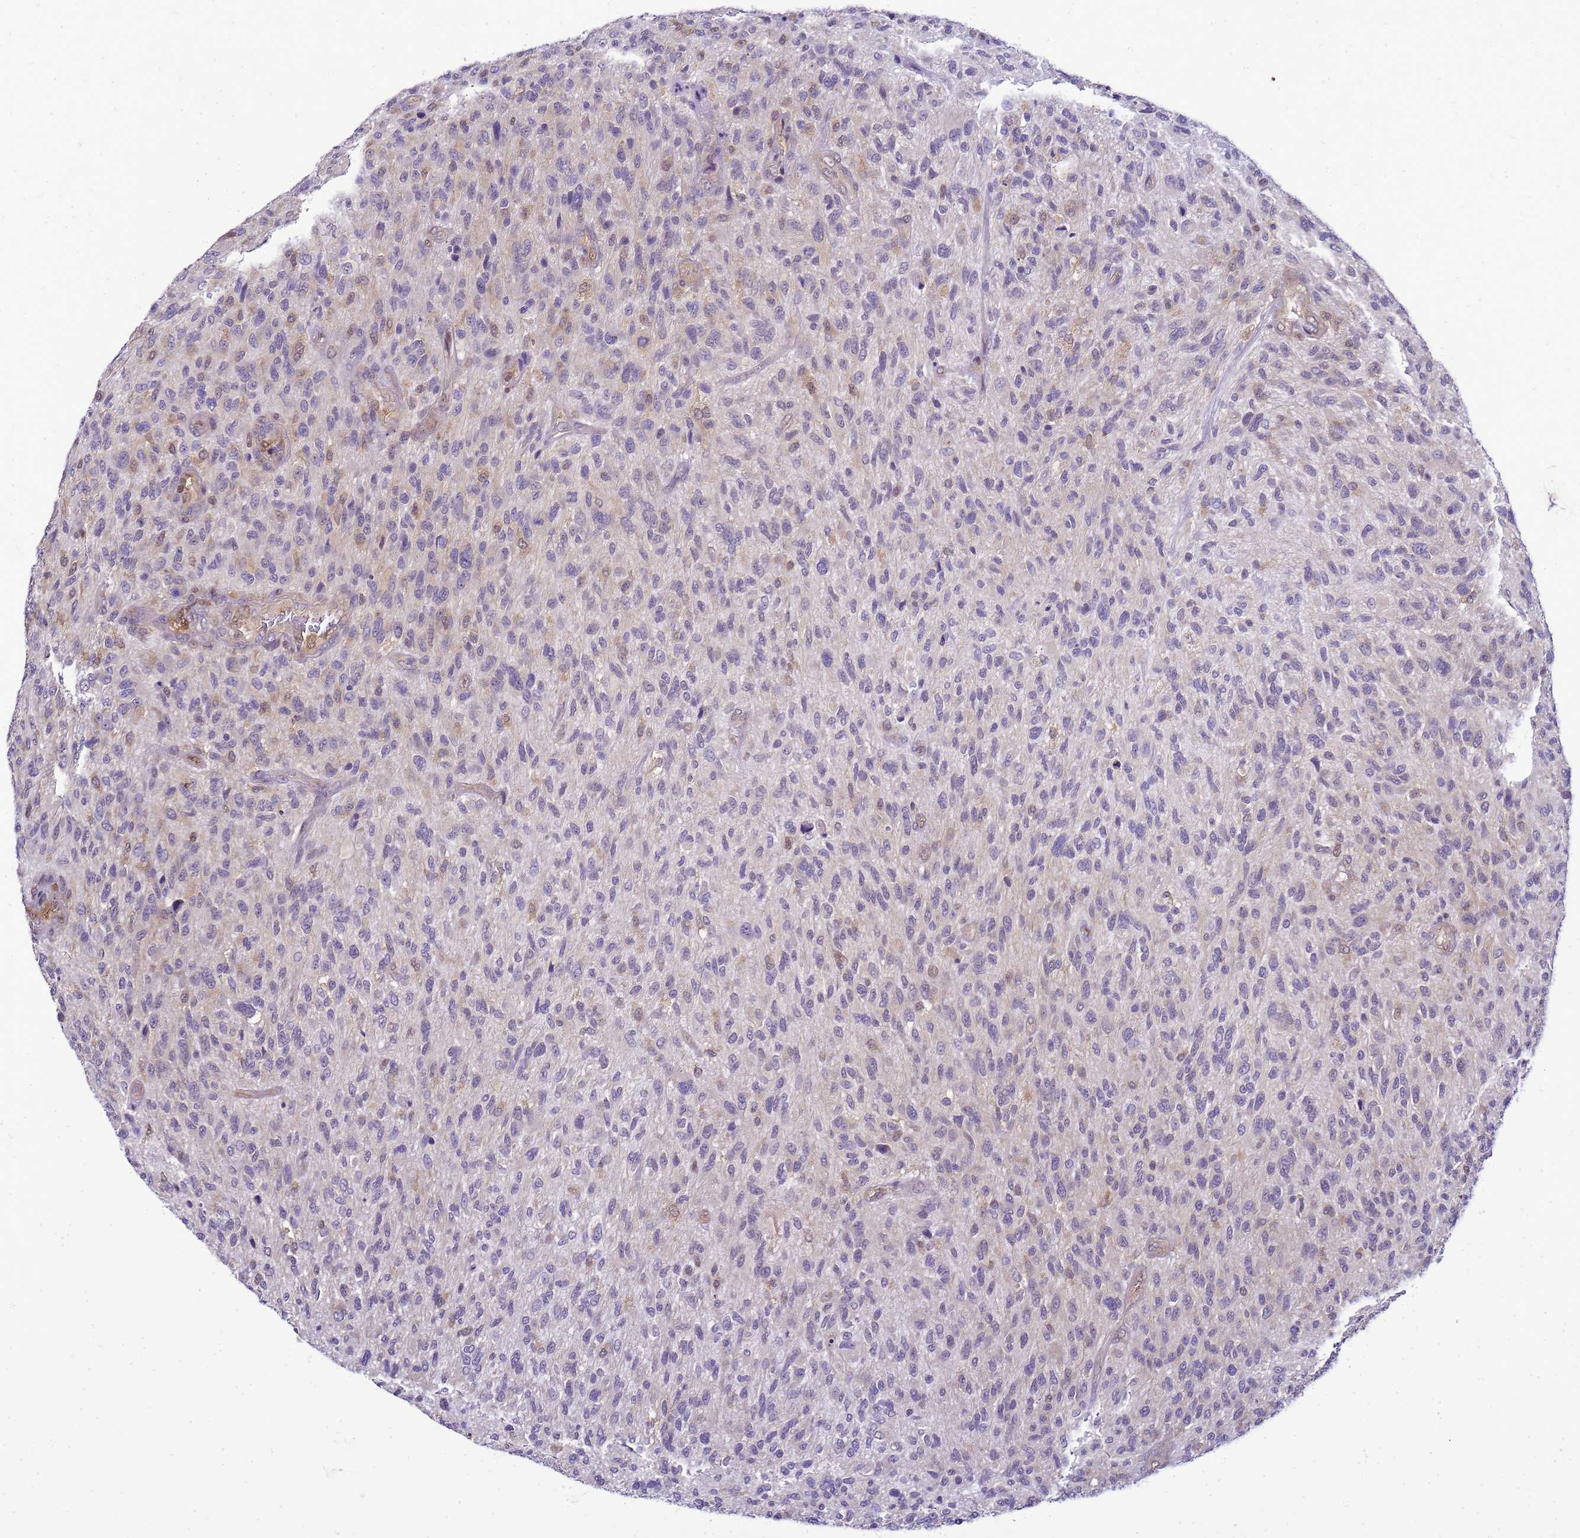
{"staining": {"intensity": "negative", "quantity": "none", "location": "none"}, "tissue": "glioma", "cell_type": "Tumor cells", "image_type": "cancer", "snomed": [{"axis": "morphology", "description": "Glioma, malignant, High grade"}, {"axis": "topography", "description": "Brain"}], "caption": "This is a photomicrograph of immunohistochemistry staining of high-grade glioma (malignant), which shows no staining in tumor cells.", "gene": "DDI2", "patient": {"sex": "male", "age": 47}}